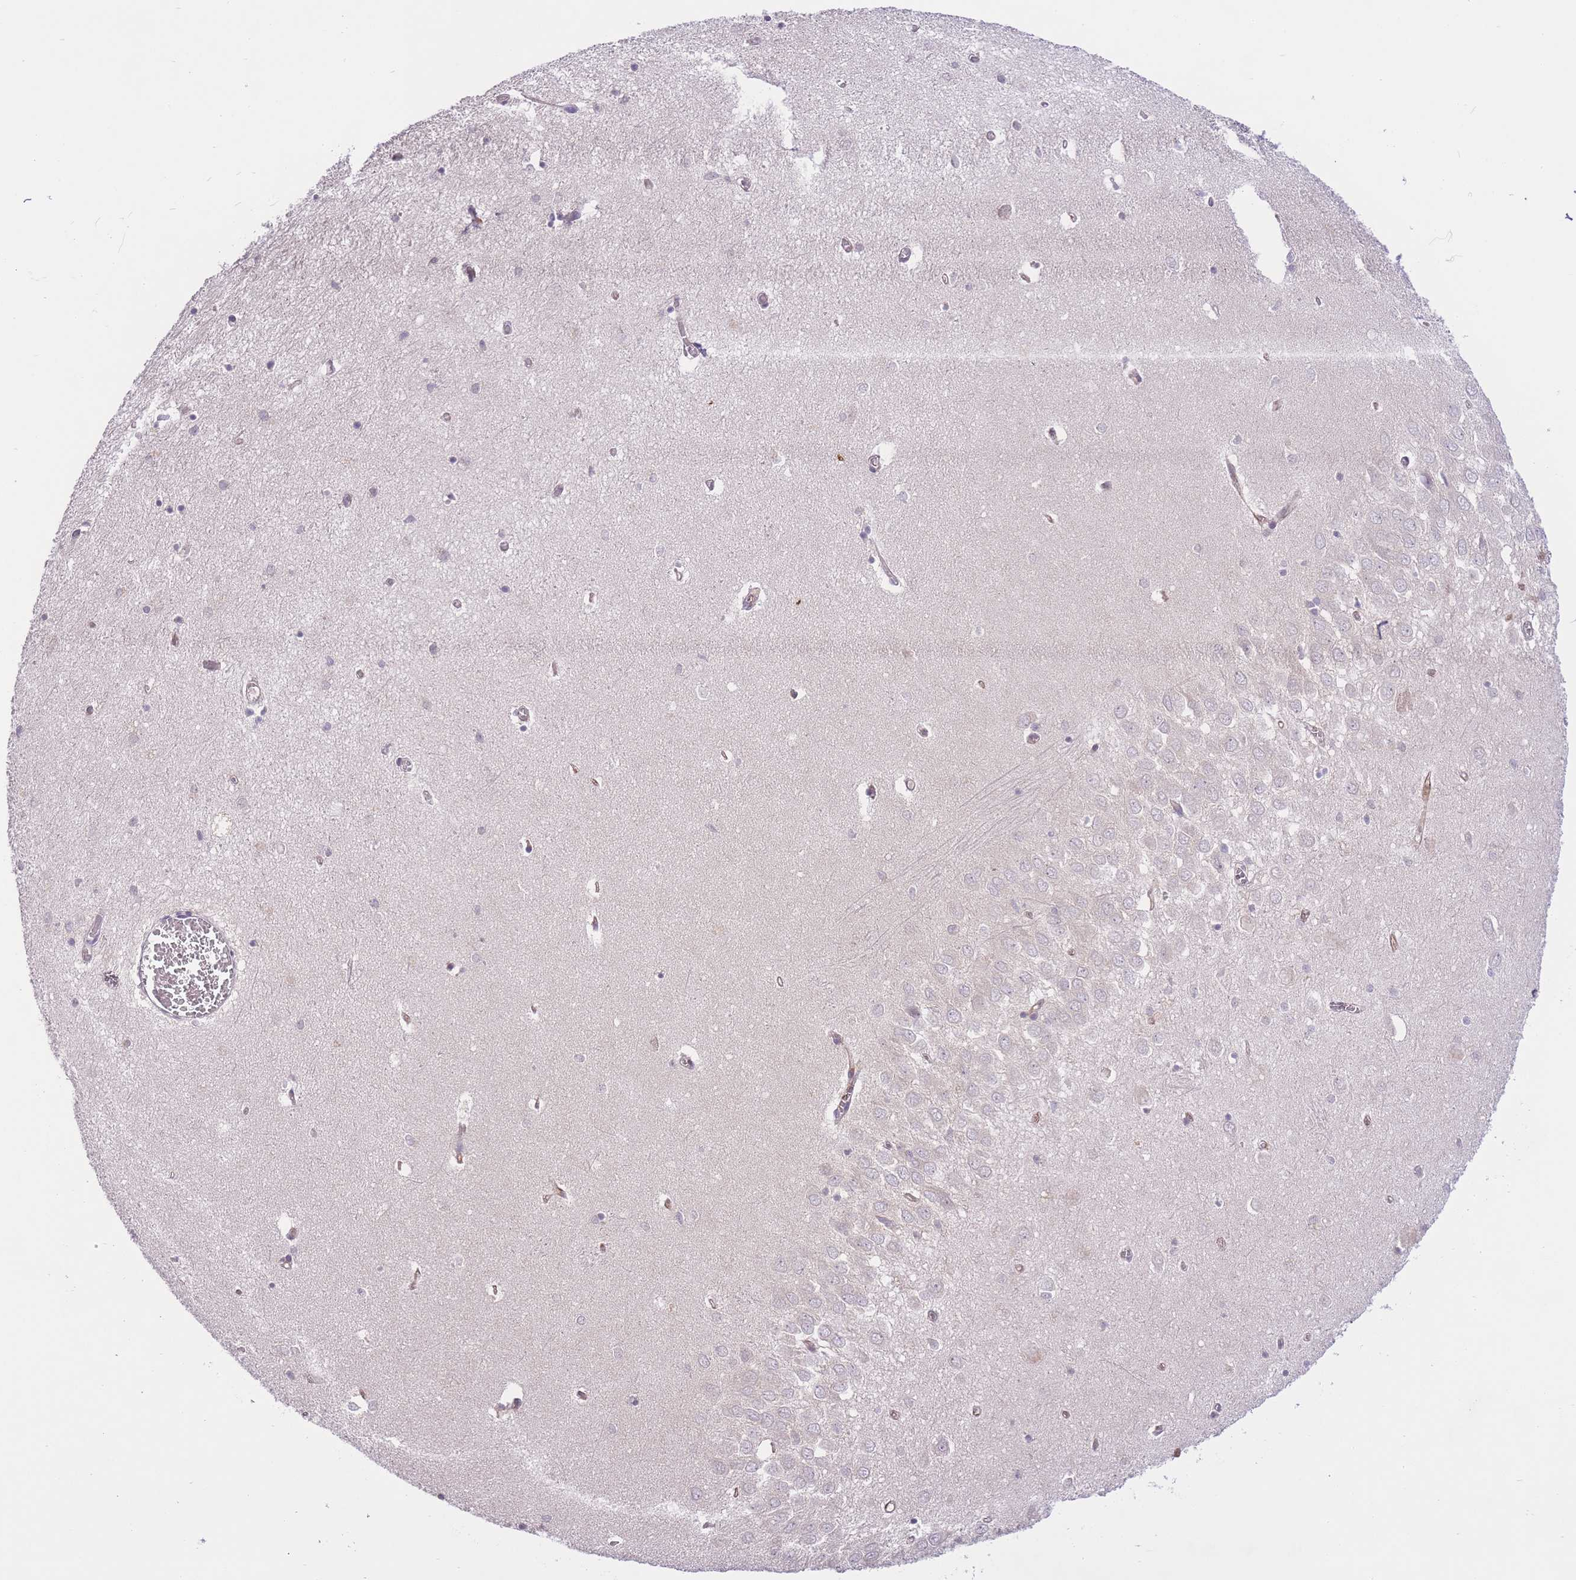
{"staining": {"intensity": "negative", "quantity": "none", "location": "none"}, "tissue": "hippocampus", "cell_type": "Glial cells", "image_type": "normal", "snomed": [{"axis": "morphology", "description": "Normal tissue, NOS"}, {"axis": "topography", "description": "Hippocampus"}], "caption": "High power microscopy image of an immunohistochemistry (IHC) histopathology image of normal hippocampus, revealing no significant expression in glial cells.", "gene": "TMED3", "patient": {"sex": "female", "age": 64}}